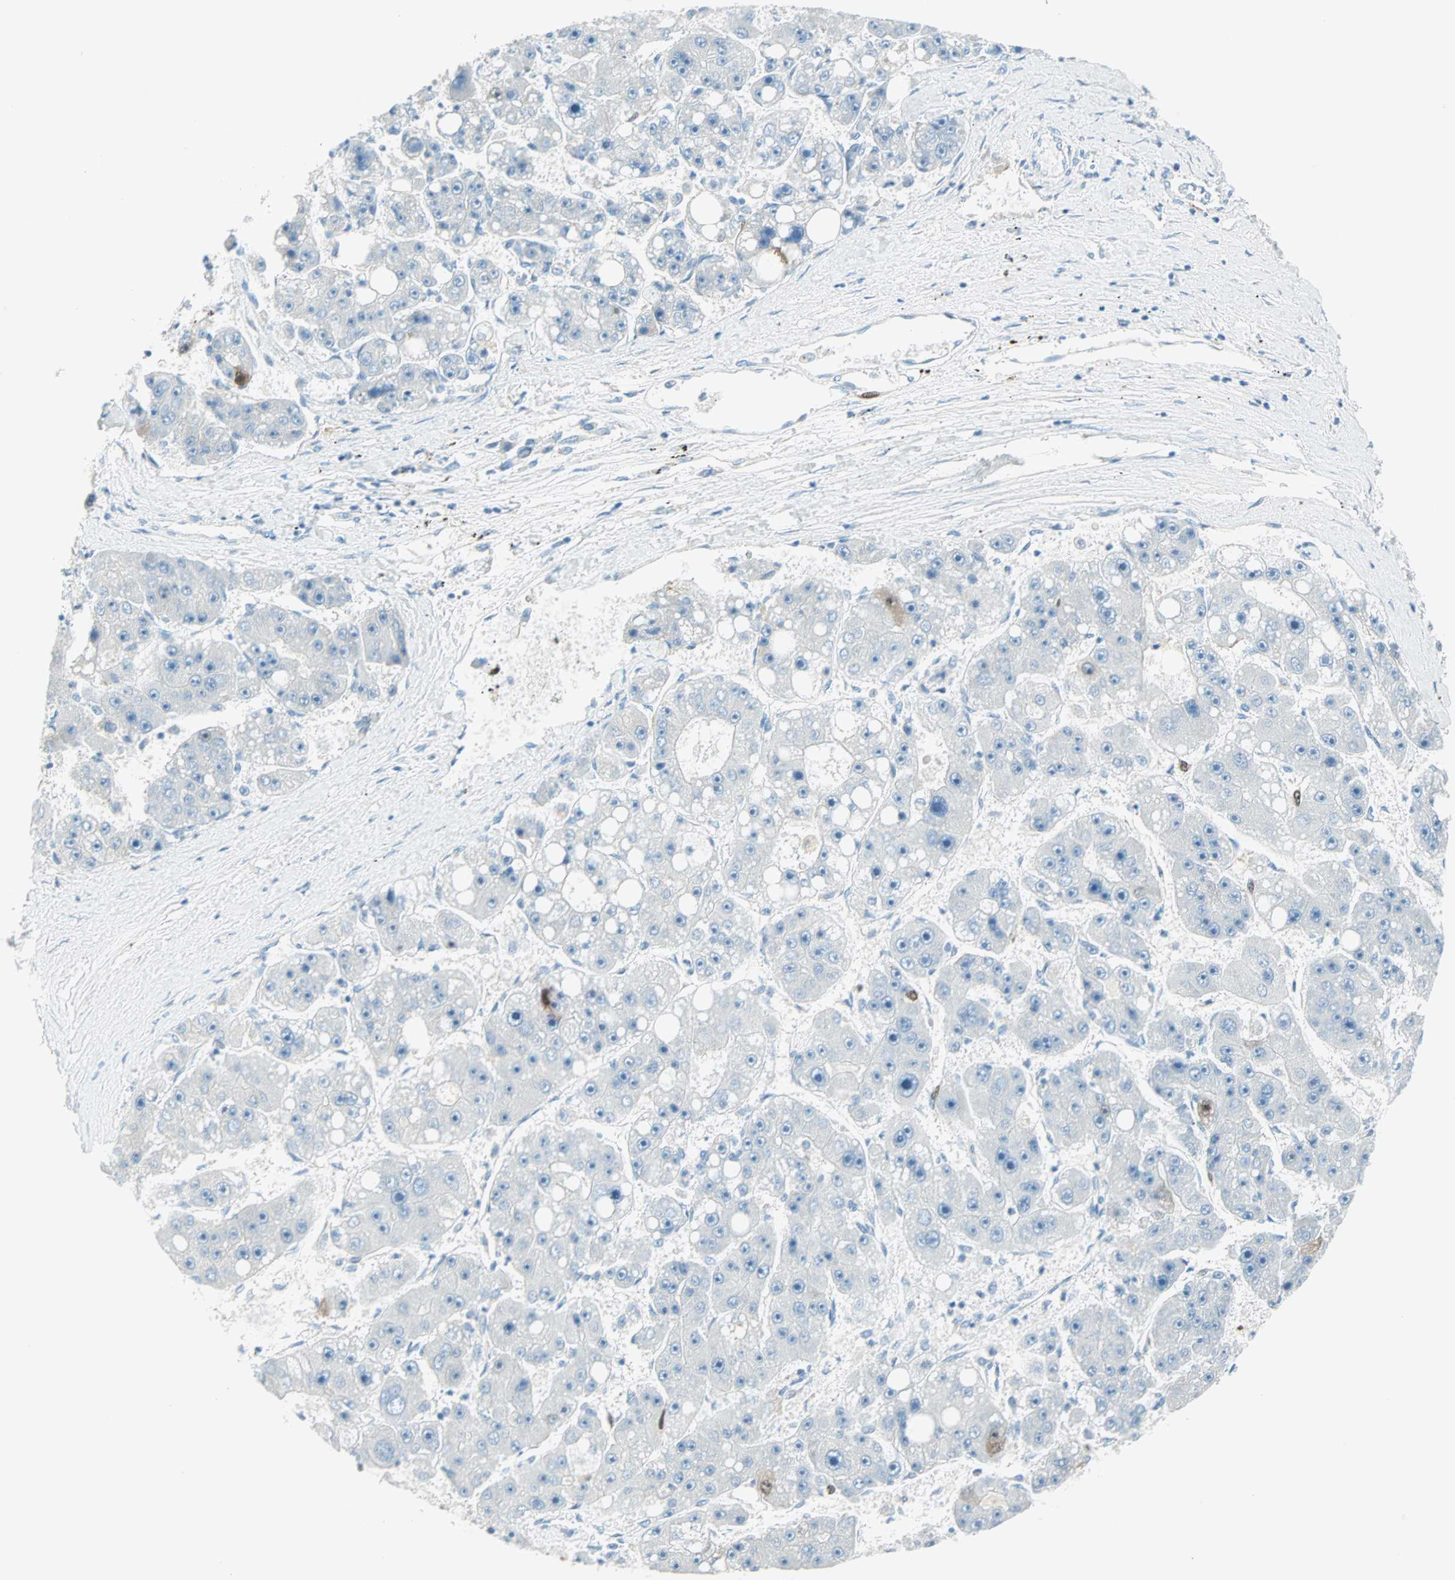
{"staining": {"intensity": "weak", "quantity": "<25%", "location": "cytoplasmic/membranous,nuclear"}, "tissue": "liver cancer", "cell_type": "Tumor cells", "image_type": "cancer", "snomed": [{"axis": "morphology", "description": "Carcinoma, Hepatocellular, NOS"}, {"axis": "topography", "description": "Liver"}], "caption": "Immunohistochemical staining of liver cancer (hepatocellular carcinoma) shows no significant expression in tumor cells.", "gene": "PTTG1", "patient": {"sex": "female", "age": 61}}